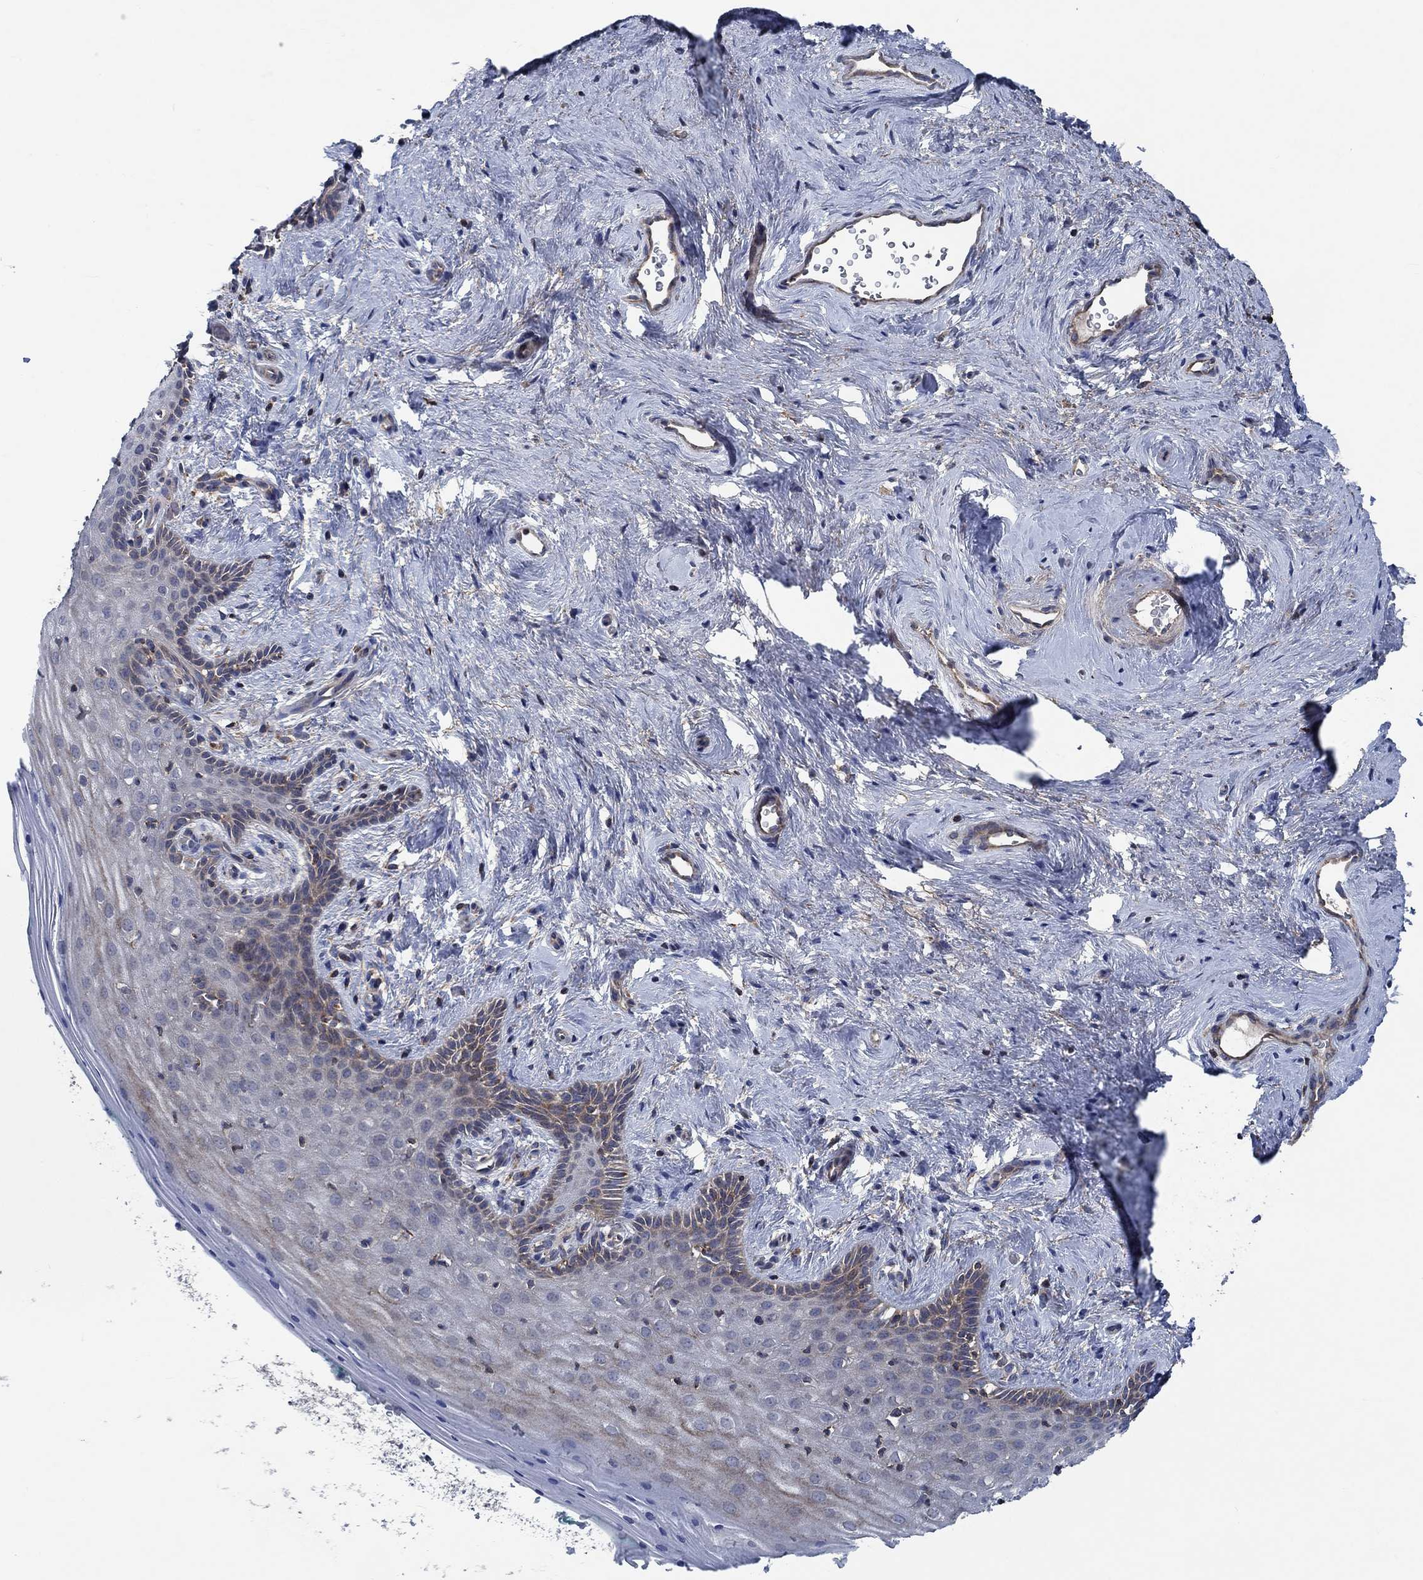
{"staining": {"intensity": "moderate", "quantity": "<25%", "location": "cytoplasmic/membranous"}, "tissue": "vagina", "cell_type": "Squamous epithelial cells", "image_type": "normal", "snomed": [{"axis": "morphology", "description": "Normal tissue, NOS"}, {"axis": "topography", "description": "Vagina"}], "caption": "DAB (3,3'-diaminobenzidine) immunohistochemical staining of unremarkable human vagina displays moderate cytoplasmic/membranous protein staining in approximately <25% of squamous epithelial cells.", "gene": "STXBP6", "patient": {"sex": "female", "age": 45}}